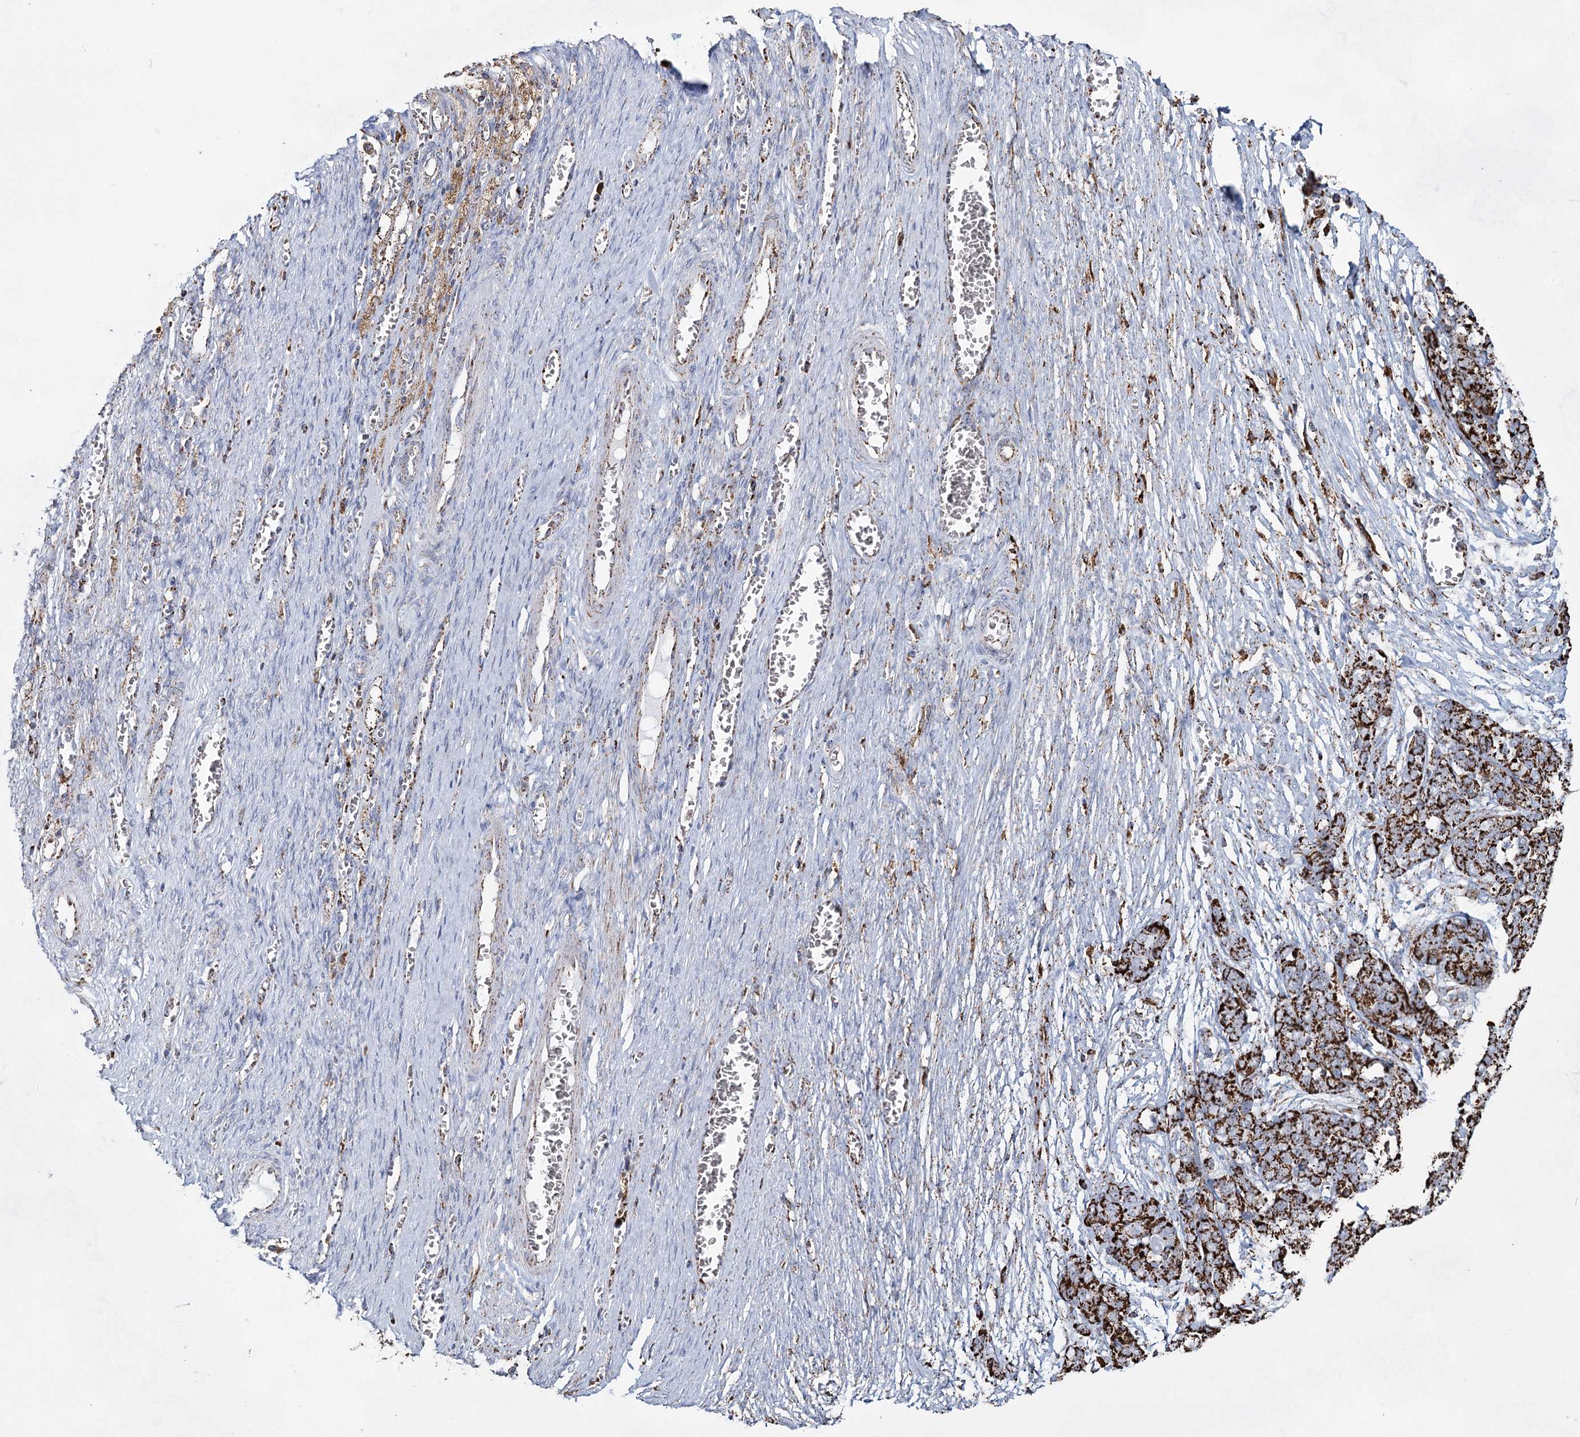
{"staining": {"intensity": "strong", "quantity": ">75%", "location": "cytoplasmic/membranous"}, "tissue": "ovarian cancer", "cell_type": "Tumor cells", "image_type": "cancer", "snomed": [{"axis": "morphology", "description": "Cystadenocarcinoma, serous, NOS"}, {"axis": "topography", "description": "Ovary"}], "caption": "Immunohistochemical staining of human serous cystadenocarcinoma (ovarian) demonstrates high levels of strong cytoplasmic/membranous protein positivity in approximately >75% of tumor cells.", "gene": "CWF19L1", "patient": {"sex": "female", "age": 44}}